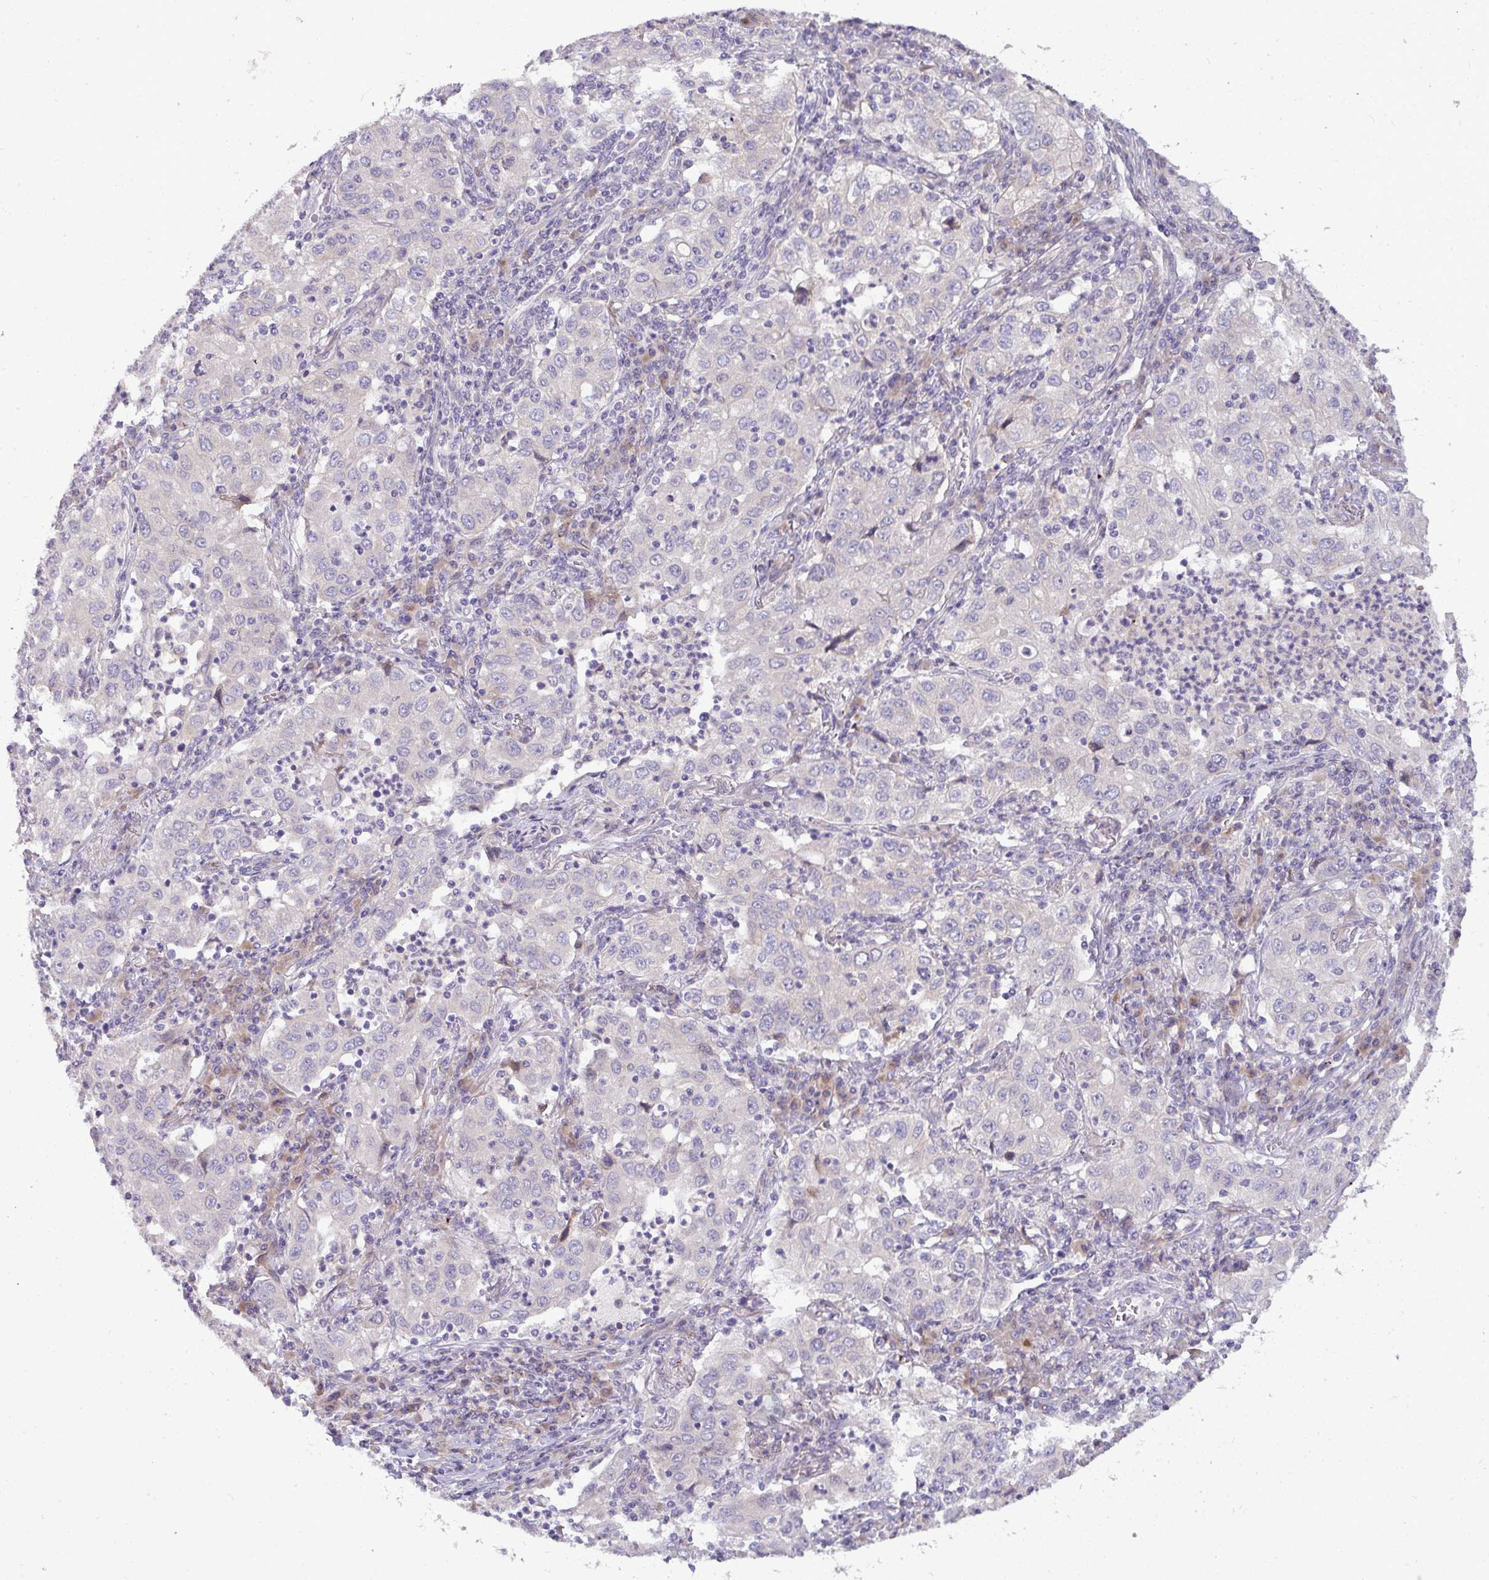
{"staining": {"intensity": "negative", "quantity": "none", "location": "none"}, "tissue": "lung cancer", "cell_type": "Tumor cells", "image_type": "cancer", "snomed": [{"axis": "morphology", "description": "Squamous cell carcinoma, NOS"}, {"axis": "topography", "description": "Lung"}], "caption": "Human squamous cell carcinoma (lung) stained for a protein using immunohistochemistry demonstrates no positivity in tumor cells.", "gene": "SH2D1B", "patient": {"sex": "male", "age": 71}}